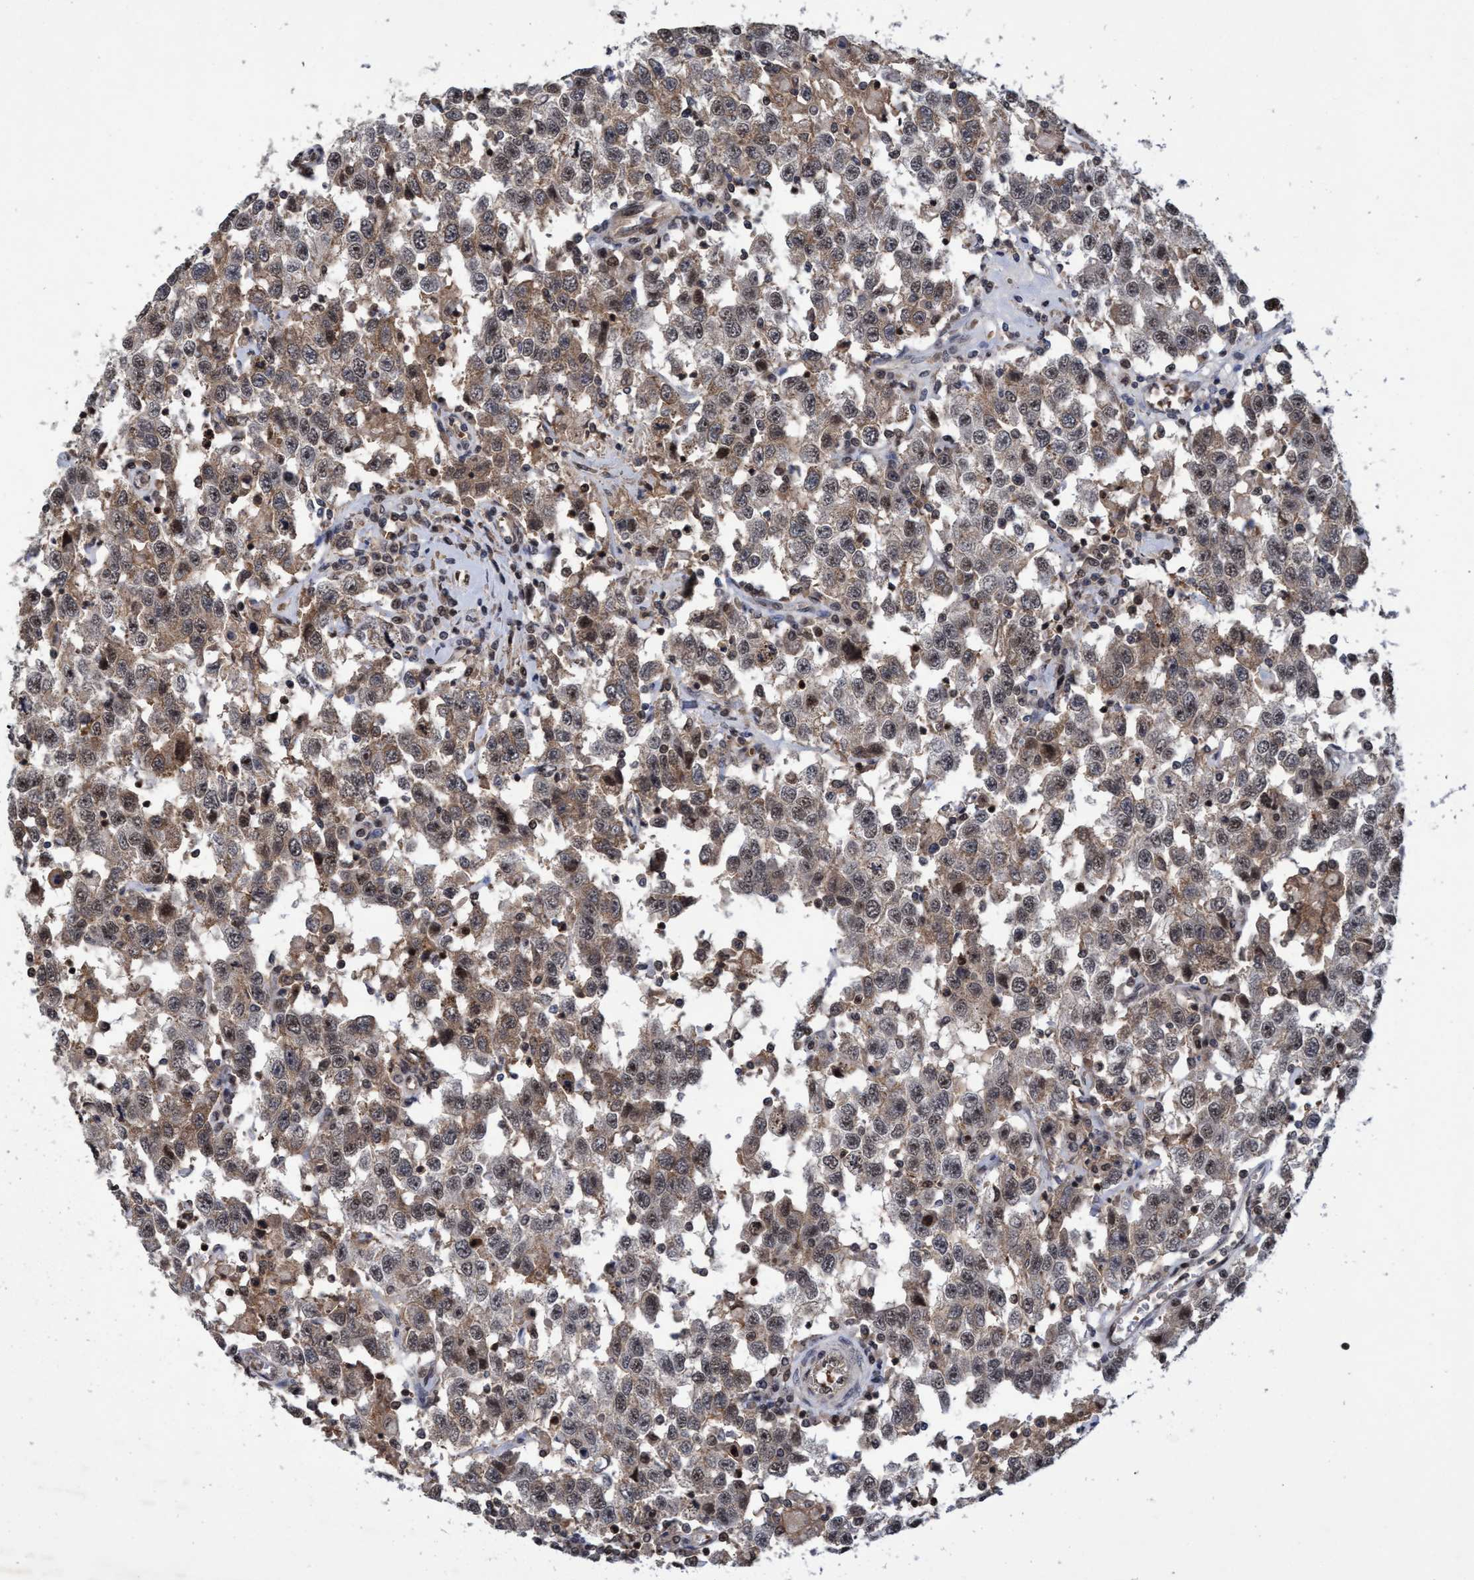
{"staining": {"intensity": "weak", "quantity": ">75%", "location": "cytoplasmic/membranous,nuclear"}, "tissue": "testis cancer", "cell_type": "Tumor cells", "image_type": "cancer", "snomed": [{"axis": "morphology", "description": "Seminoma, NOS"}, {"axis": "topography", "description": "Testis"}], "caption": "Brown immunohistochemical staining in human testis cancer displays weak cytoplasmic/membranous and nuclear positivity in approximately >75% of tumor cells. (DAB IHC with brightfield microscopy, high magnification).", "gene": "GTF2F1", "patient": {"sex": "male", "age": 41}}